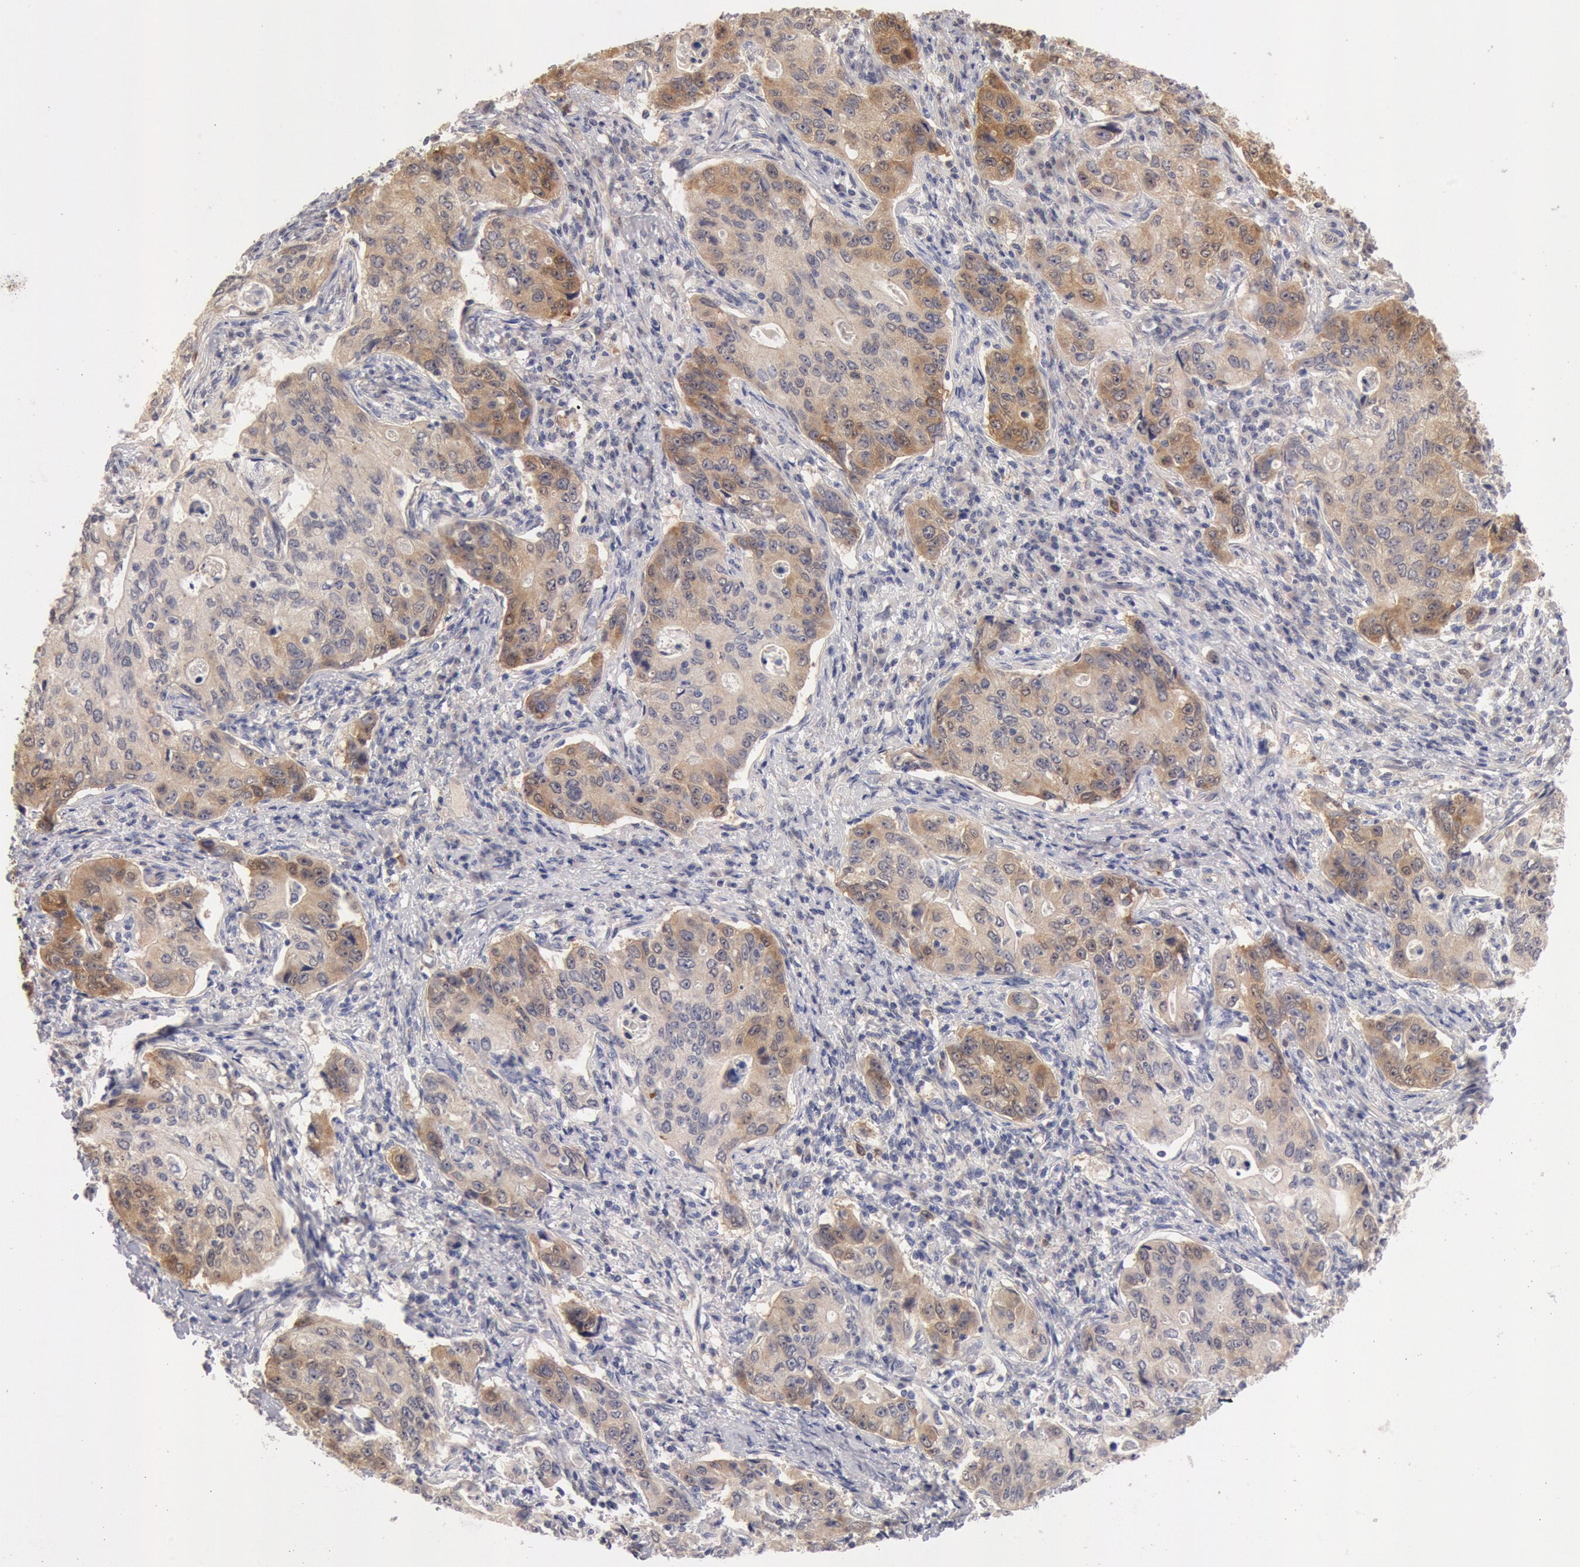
{"staining": {"intensity": "moderate", "quantity": "25%-75%", "location": "cytoplasmic/membranous"}, "tissue": "stomach cancer", "cell_type": "Tumor cells", "image_type": "cancer", "snomed": [{"axis": "morphology", "description": "Adenocarcinoma, NOS"}, {"axis": "topography", "description": "Esophagus"}, {"axis": "topography", "description": "Stomach"}], "caption": "Brown immunohistochemical staining in stomach cancer exhibits moderate cytoplasmic/membranous staining in approximately 25%-75% of tumor cells.", "gene": "DNAJA1", "patient": {"sex": "male", "age": 74}}